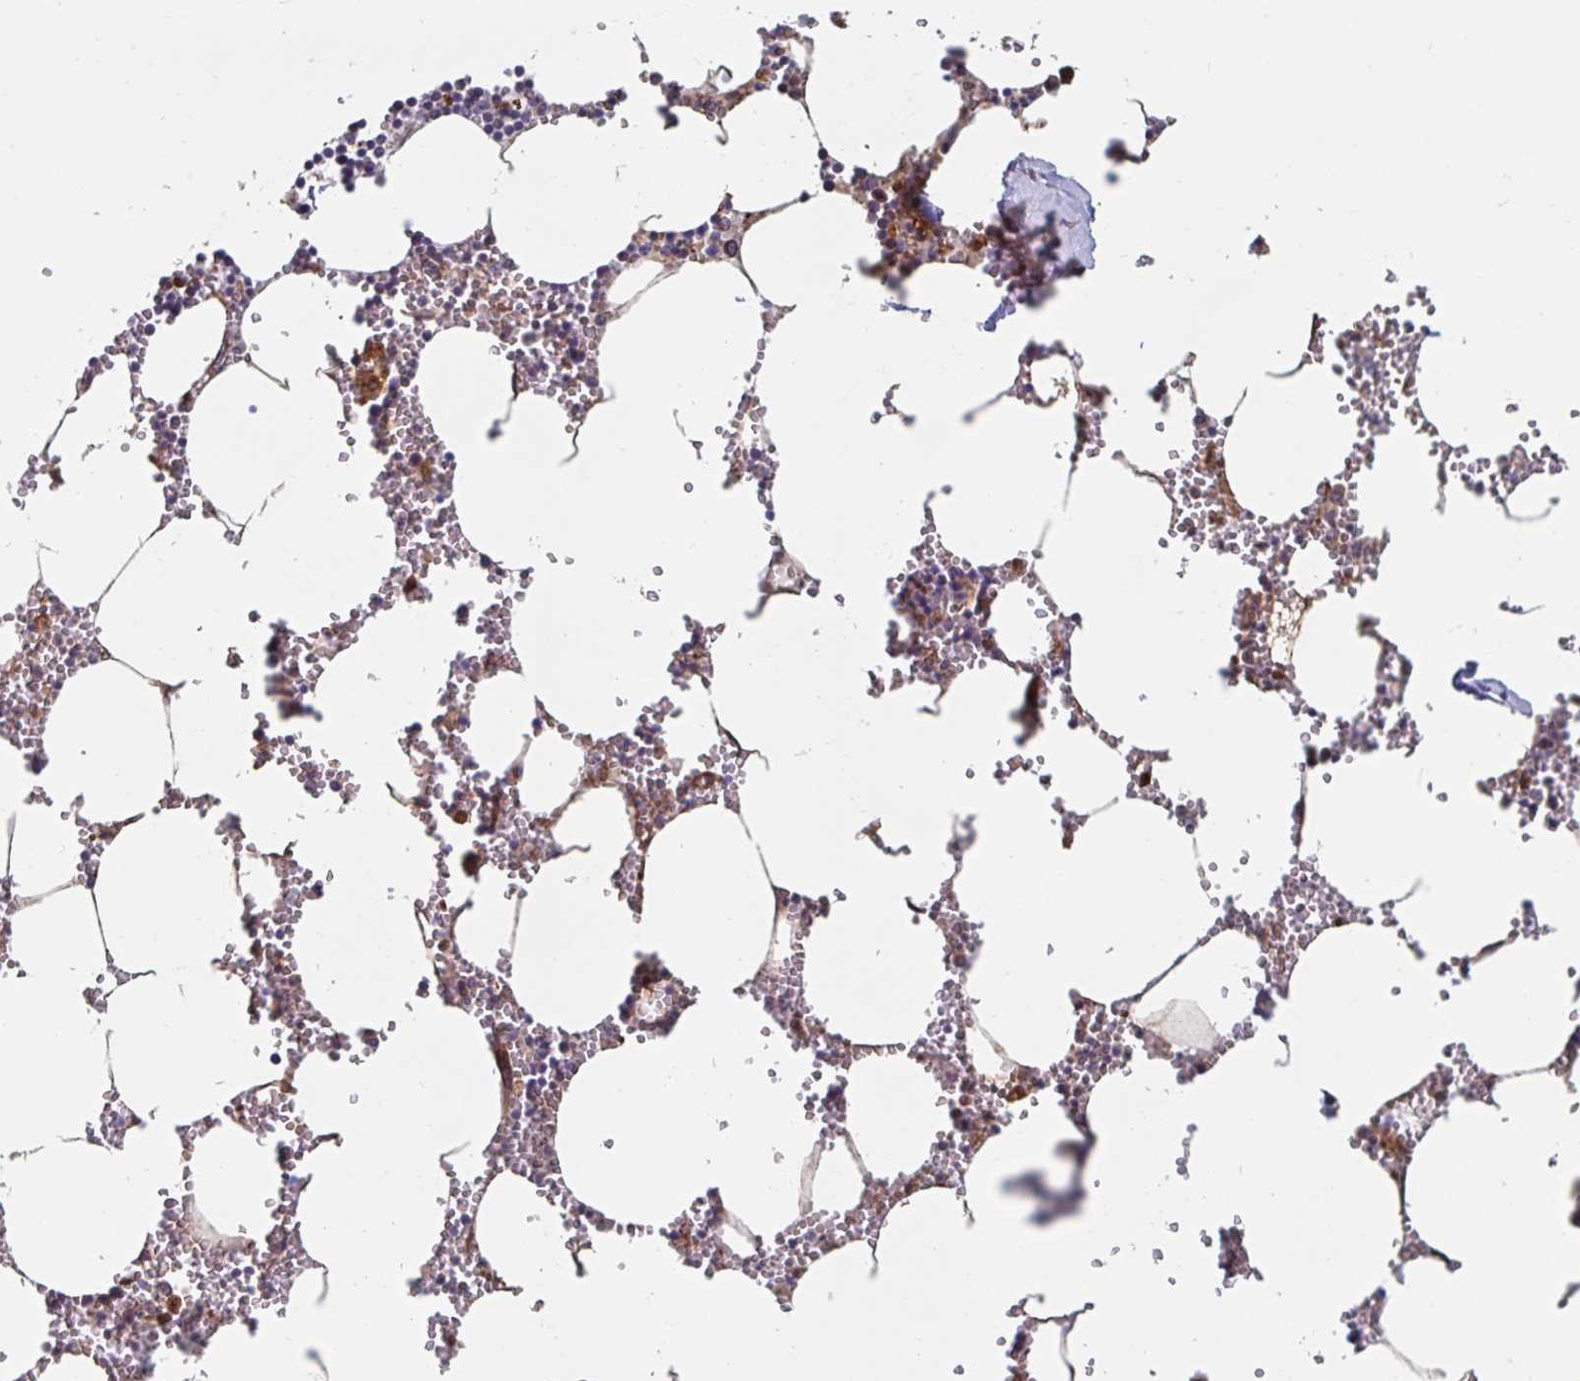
{"staining": {"intensity": "moderate", "quantity": "25%-75%", "location": "cytoplasmic/membranous"}, "tissue": "bone marrow", "cell_type": "Hematopoietic cells", "image_type": "normal", "snomed": [{"axis": "morphology", "description": "Normal tissue, NOS"}, {"axis": "topography", "description": "Bone marrow"}], "caption": "Hematopoietic cells reveal moderate cytoplasmic/membranous expression in about 25%-75% of cells in normal bone marrow. The protein of interest is shown in brown color, while the nuclei are stained blue.", "gene": "BCAP29", "patient": {"sex": "male", "age": 54}}